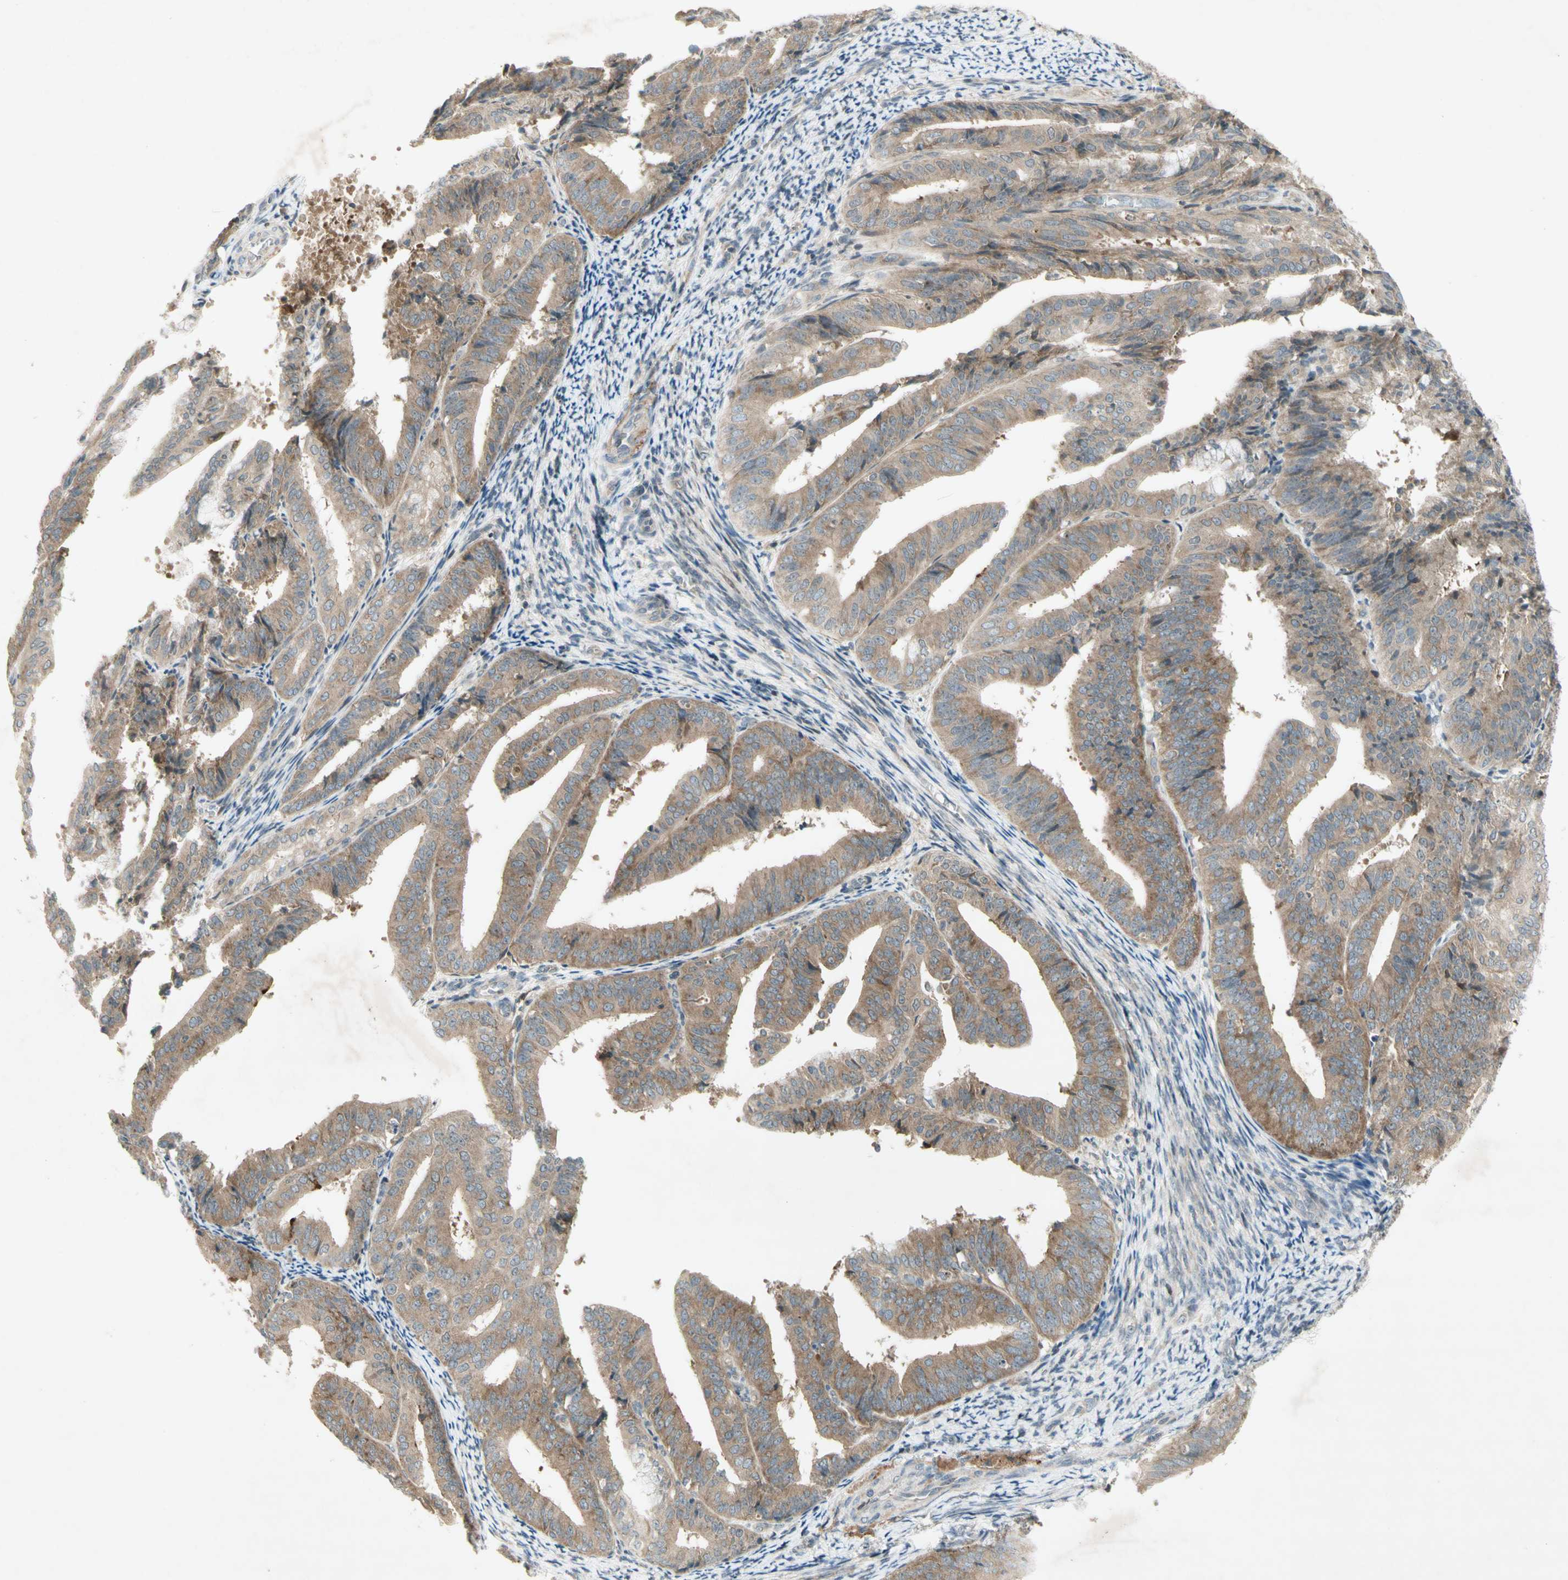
{"staining": {"intensity": "moderate", "quantity": "25%-75%", "location": "cytoplasmic/membranous"}, "tissue": "endometrial cancer", "cell_type": "Tumor cells", "image_type": "cancer", "snomed": [{"axis": "morphology", "description": "Adenocarcinoma, NOS"}, {"axis": "topography", "description": "Endometrium"}], "caption": "High-power microscopy captured an immunohistochemistry (IHC) image of endometrial cancer, revealing moderate cytoplasmic/membranous staining in about 25%-75% of tumor cells.", "gene": "ETF1", "patient": {"sex": "female", "age": 63}}